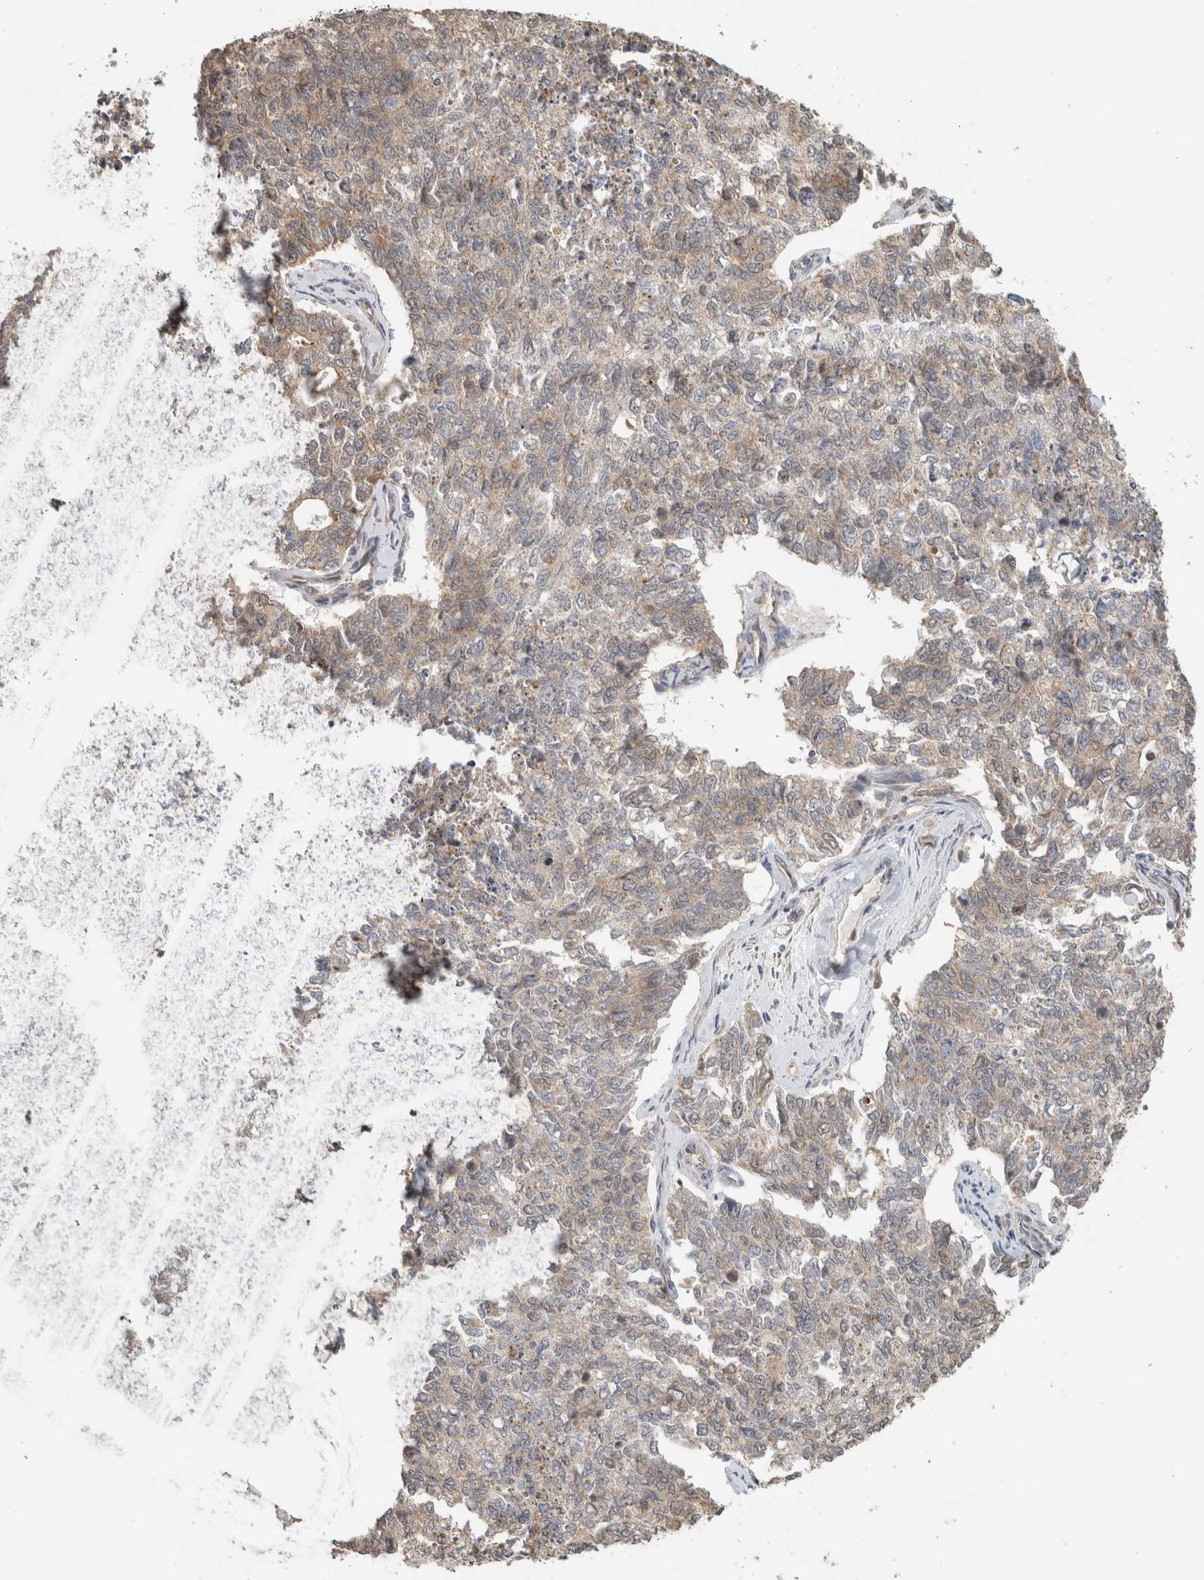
{"staining": {"intensity": "weak", "quantity": "<25%", "location": "cytoplasmic/membranous"}, "tissue": "cervical cancer", "cell_type": "Tumor cells", "image_type": "cancer", "snomed": [{"axis": "morphology", "description": "Squamous cell carcinoma, NOS"}, {"axis": "topography", "description": "Cervix"}], "caption": "IHC photomicrograph of human cervical squamous cell carcinoma stained for a protein (brown), which shows no positivity in tumor cells. (IHC, brightfield microscopy, high magnification).", "gene": "GINS4", "patient": {"sex": "female", "age": 63}}